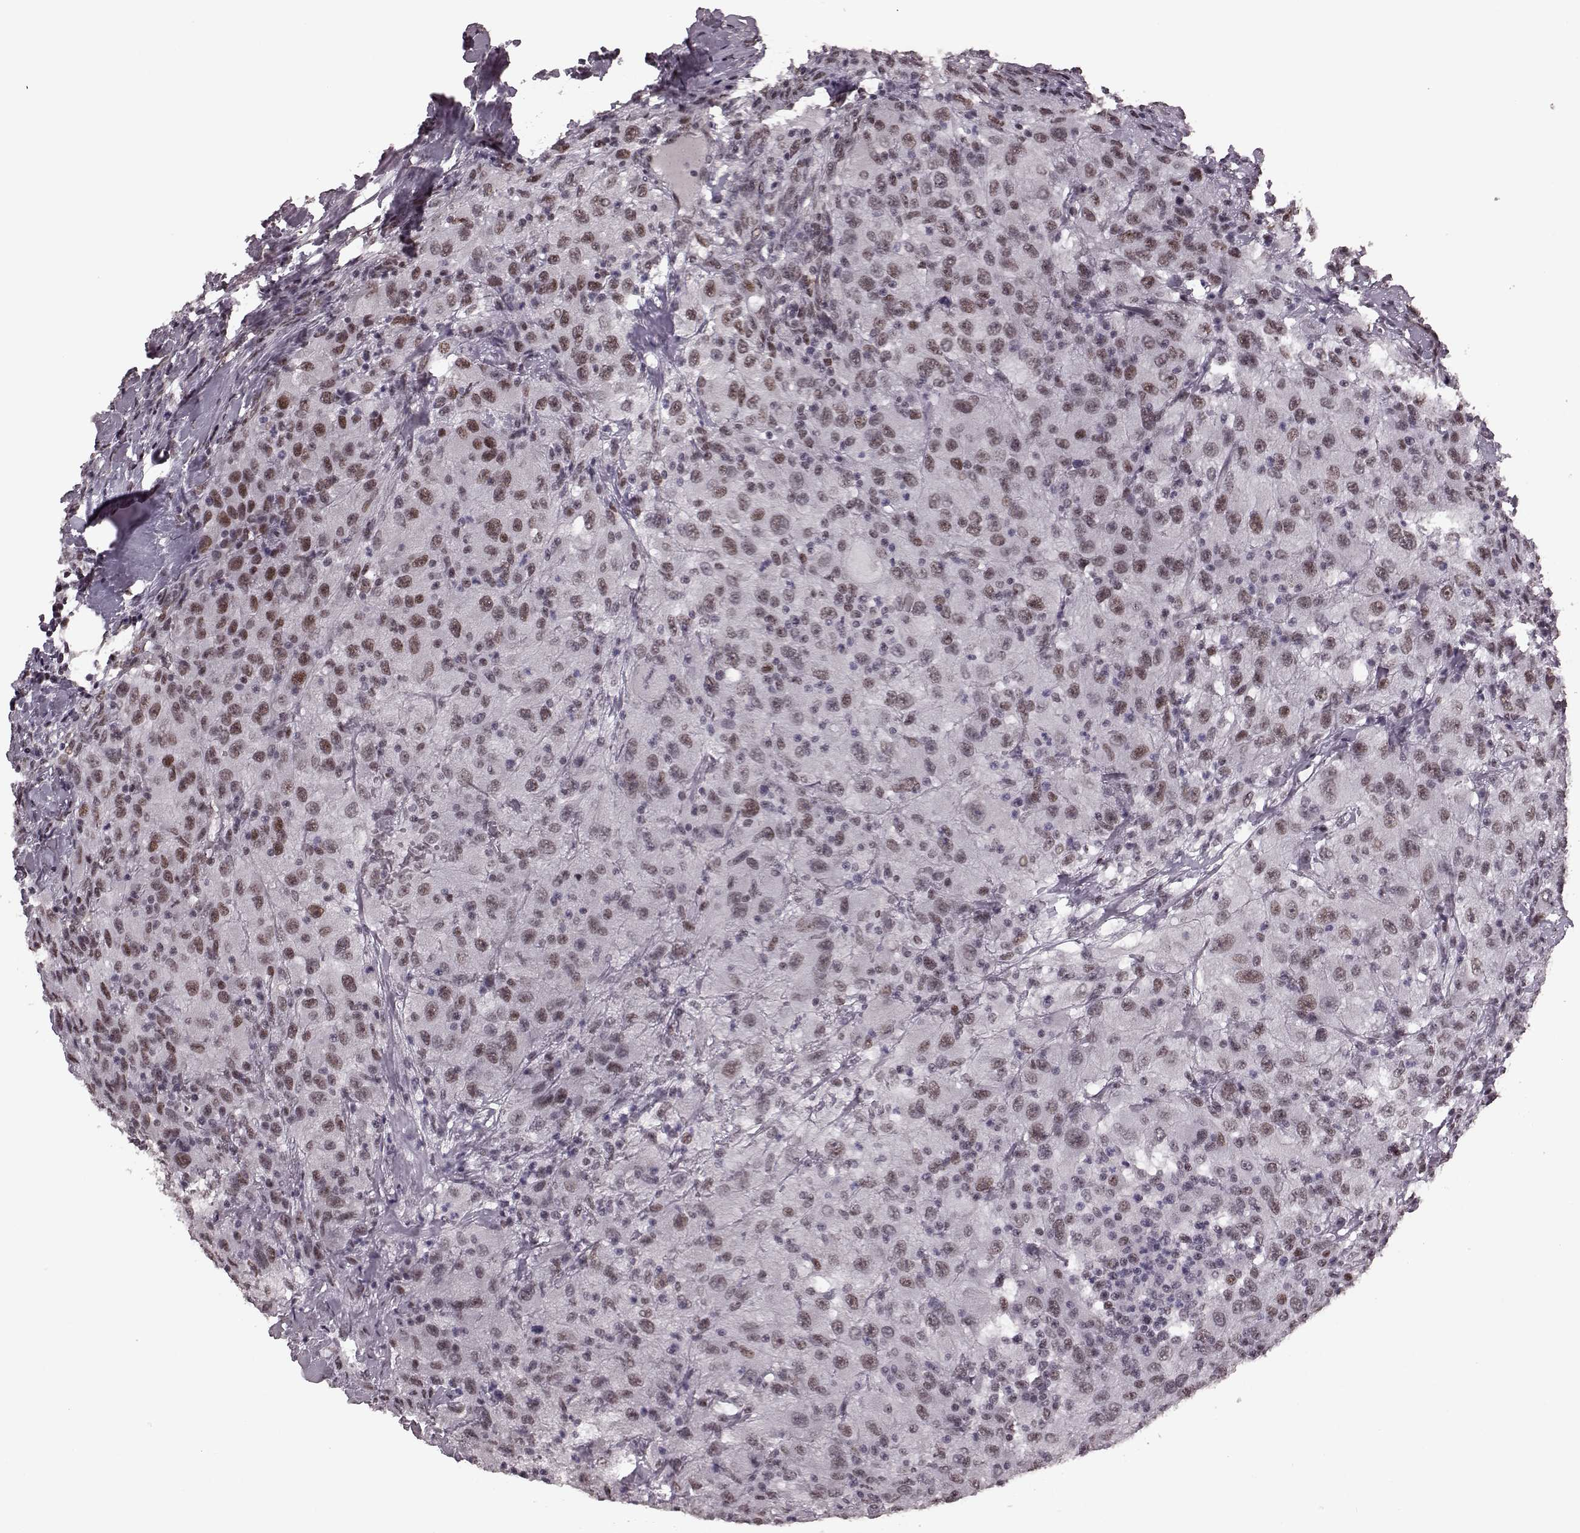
{"staining": {"intensity": "moderate", "quantity": "25%-75%", "location": "nuclear"}, "tissue": "renal cancer", "cell_type": "Tumor cells", "image_type": "cancer", "snomed": [{"axis": "morphology", "description": "Adenocarcinoma, NOS"}, {"axis": "topography", "description": "Kidney"}], "caption": "Approximately 25%-75% of tumor cells in human renal cancer reveal moderate nuclear protein positivity as visualized by brown immunohistochemical staining.", "gene": "NR2C1", "patient": {"sex": "female", "age": 67}}